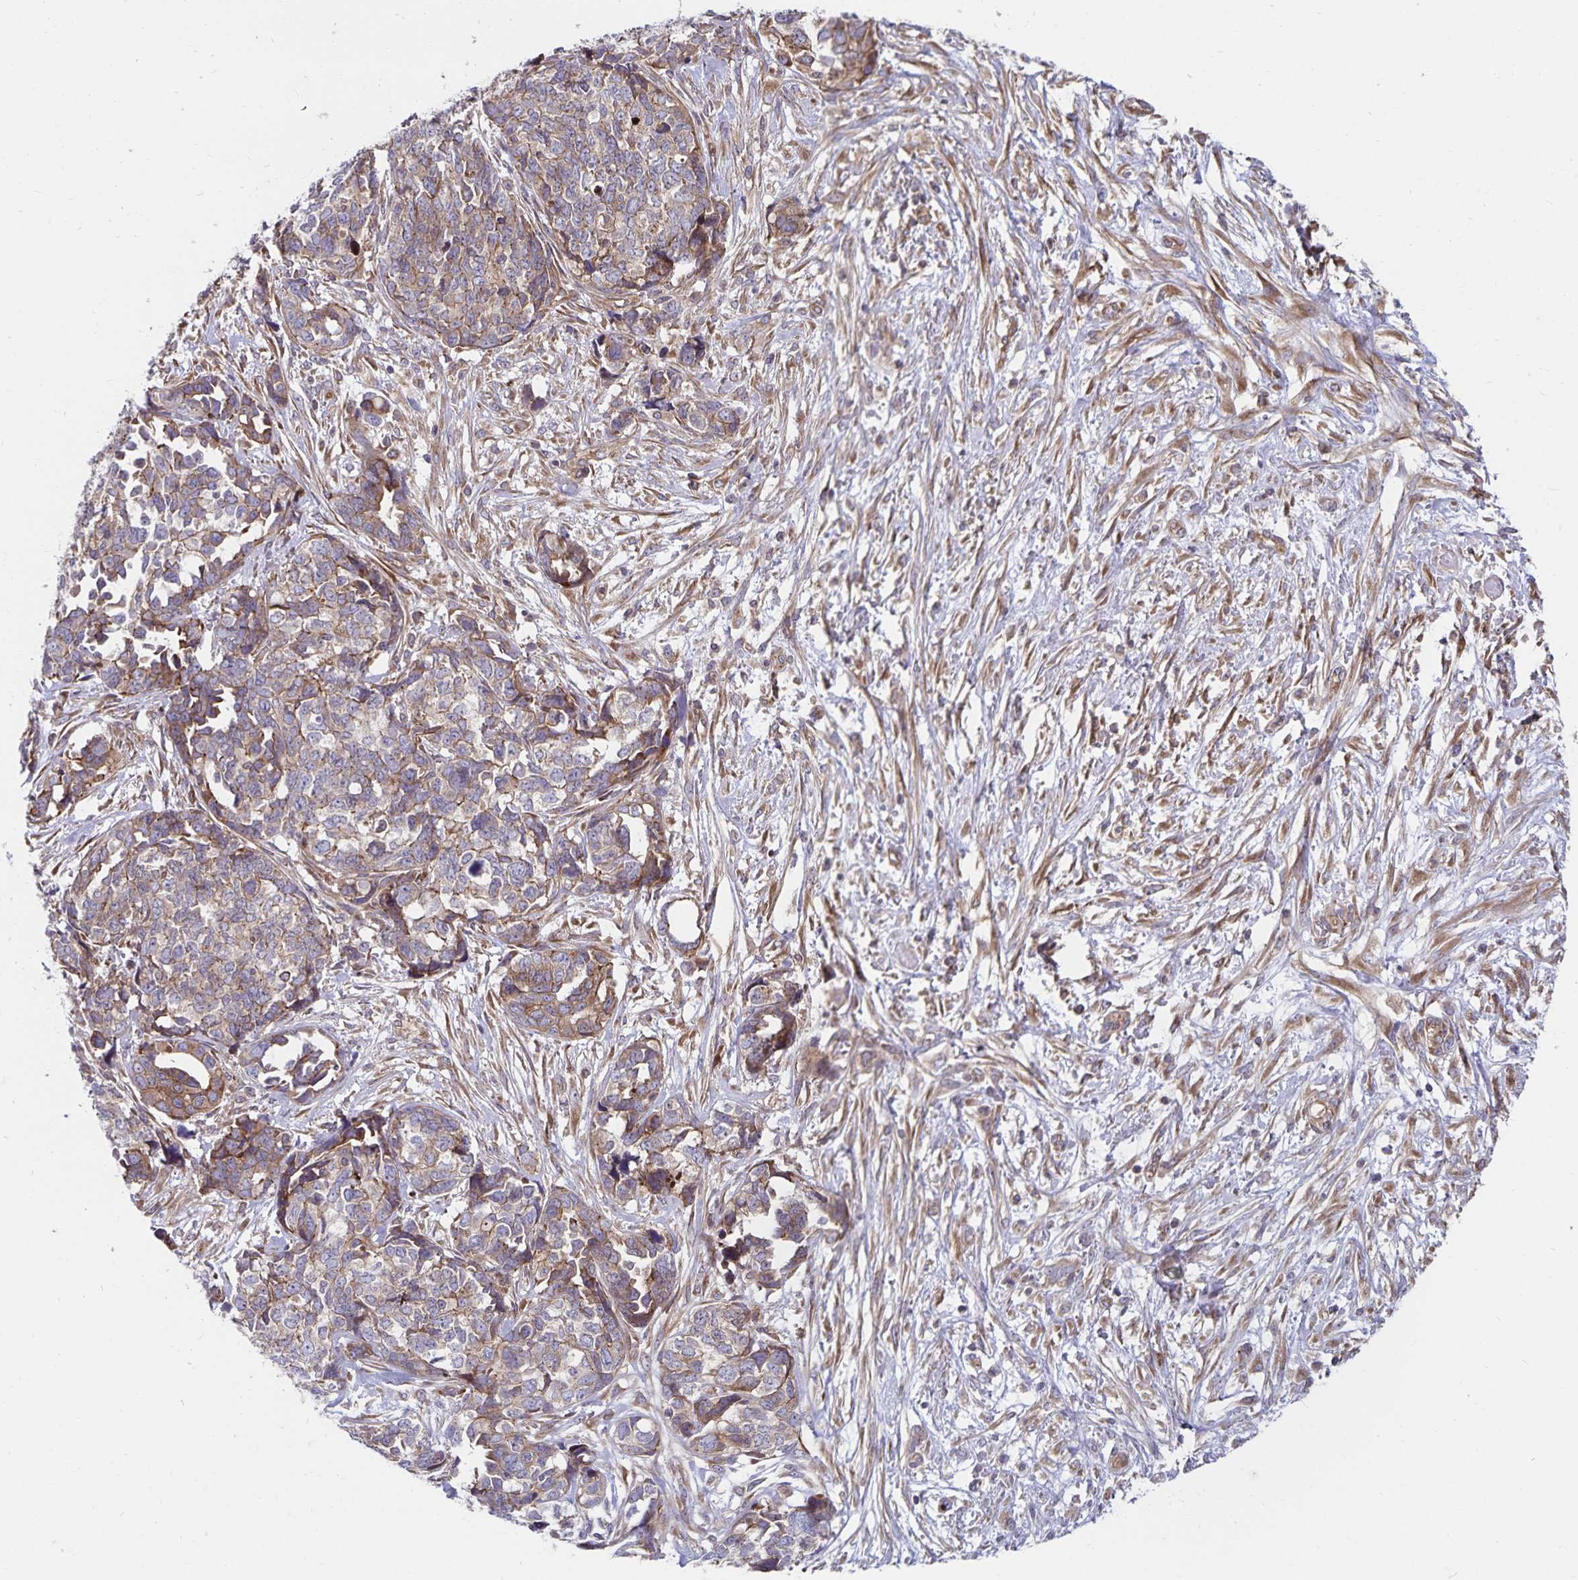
{"staining": {"intensity": "weak", "quantity": ">75%", "location": "cytoplasmic/membranous"}, "tissue": "ovarian cancer", "cell_type": "Tumor cells", "image_type": "cancer", "snomed": [{"axis": "morphology", "description": "Cystadenocarcinoma, serous, NOS"}, {"axis": "topography", "description": "Ovary"}], "caption": "Immunohistochemical staining of ovarian cancer (serous cystadenocarcinoma) demonstrates weak cytoplasmic/membranous protein positivity in approximately >75% of tumor cells. Immunohistochemistry stains the protein in brown and the nuclei are stained blue.", "gene": "SEC62", "patient": {"sex": "female", "age": 69}}